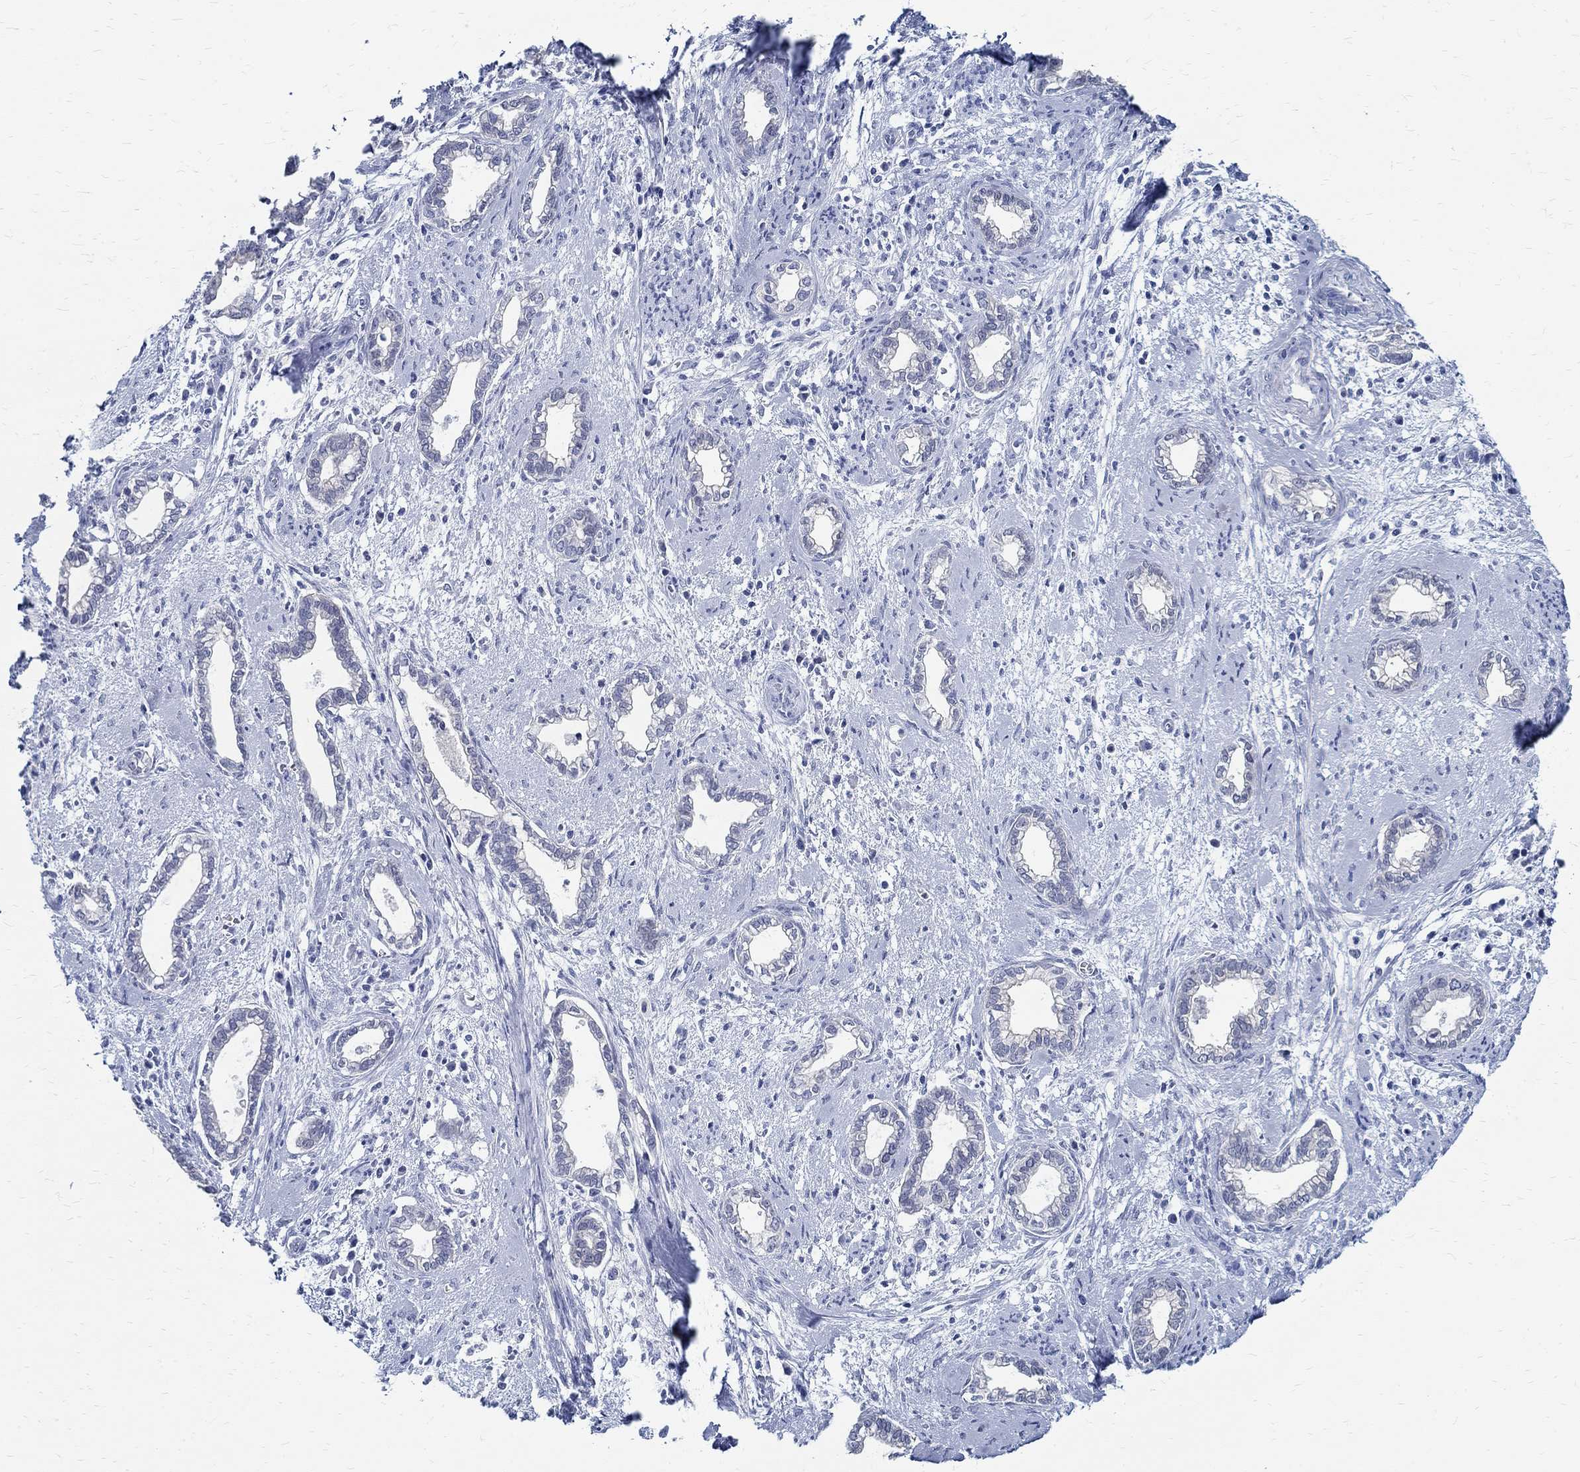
{"staining": {"intensity": "weak", "quantity": "<25%", "location": "cytoplasmic/membranous"}, "tissue": "cervical cancer", "cell_type": "Tumor cells", "image_type": "cancer", "snomed": [{"axis": "morphology", "description": "Adenocarcinoma, NOS"}, {"axis": "topography", "description": "Cervix"}], "caption": "Immunohistochemical staining of human cervical cancer (adenocarcinoma) demonstrates no significant positivity in tumor cells.", "gene": "BSPRY", "patient": {"sex": "female", "age": 62}}